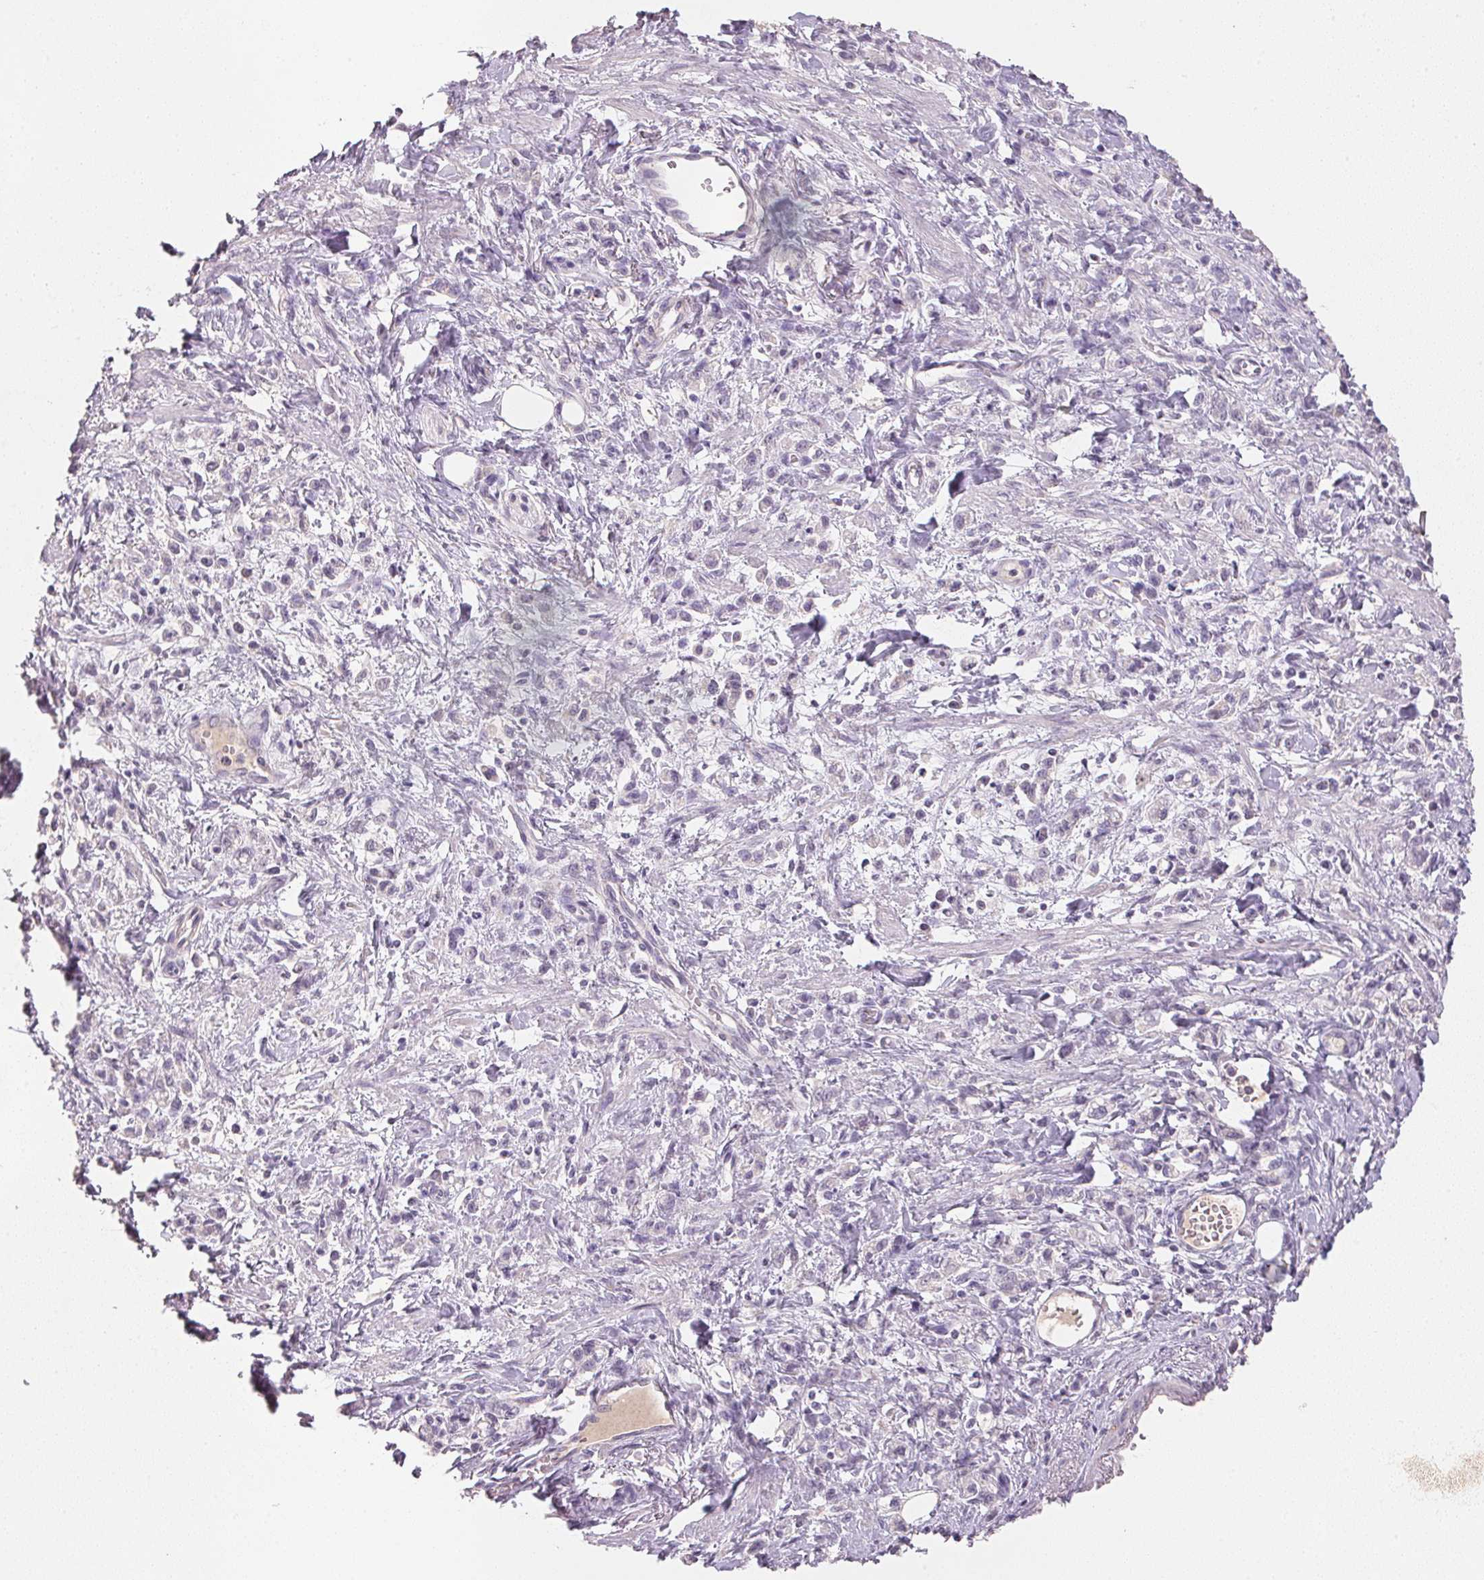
{"staining": {"intensity": "negative", "quantity": "none", "location": "none"}, "tissue": "stomach cancer", "cell_type": "Tumor cells", "image_type": "cancer", "snomed": [{"axis": "morphology", "description": "Adenocarcinoma, NOS"}, {"axis": "topography", "description": "Stomach"}], "caption": "Tumor cells show no significant protein staining in stomach cancer (adenocarcinoma).", "gene": "CXCL5", "patient": {"sex": "male", "age": 77}}